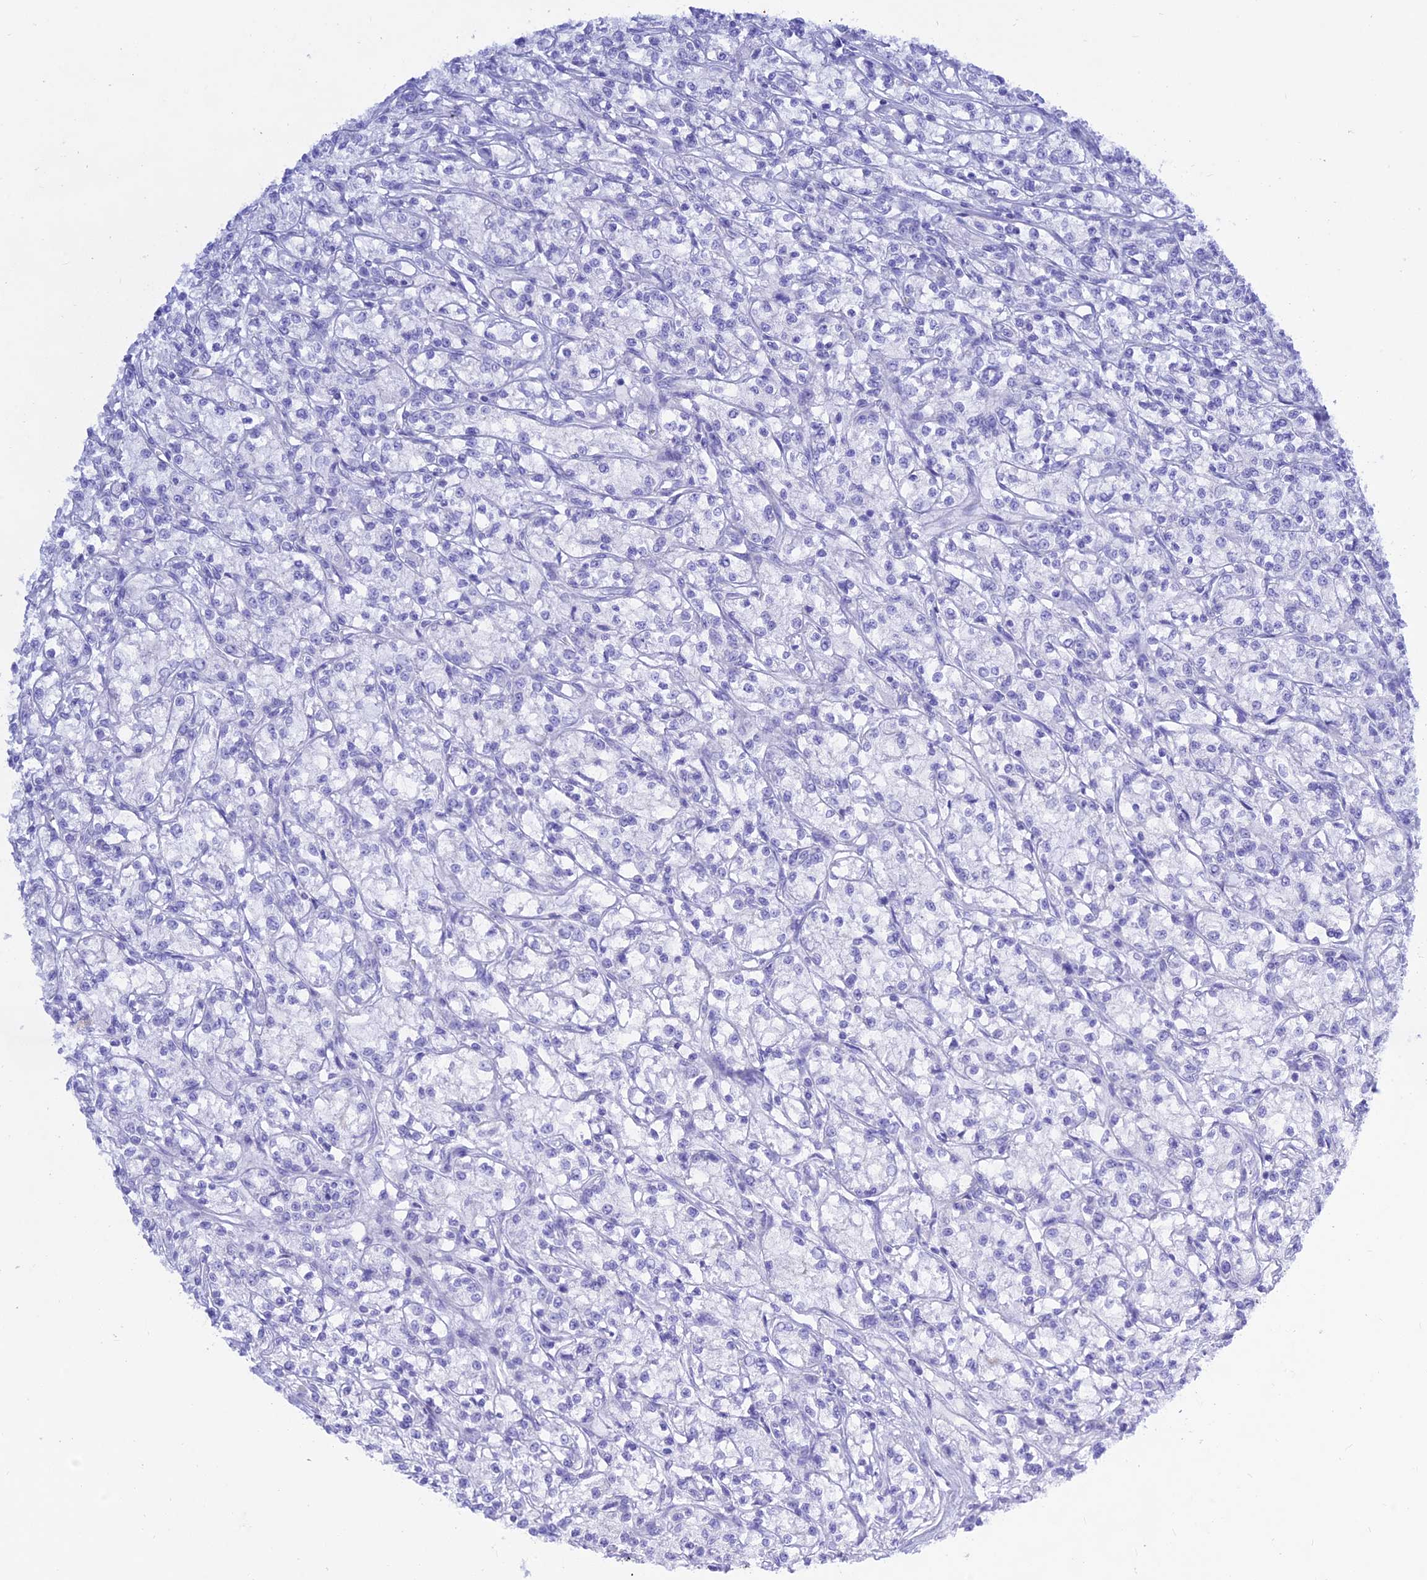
{"staining": {"intensity": "negative", "quantity": "none", "location": "none"}, "tissue": "renal cancer", "cell_type": "Tumor cells", "image_type": "cancer", "snomed": [{"axis": "morphology", "description": "Adenocarcinoma, NOS"}, {"axis": "topography", "description": "Kidney"}], "caption": "Human renal cancer stained for a protein using immunohistochemistry (IHC) exhibits no staining in tumor cells.", "gene": "PRNP", "patient": {"sex": "female", "age": 59}}